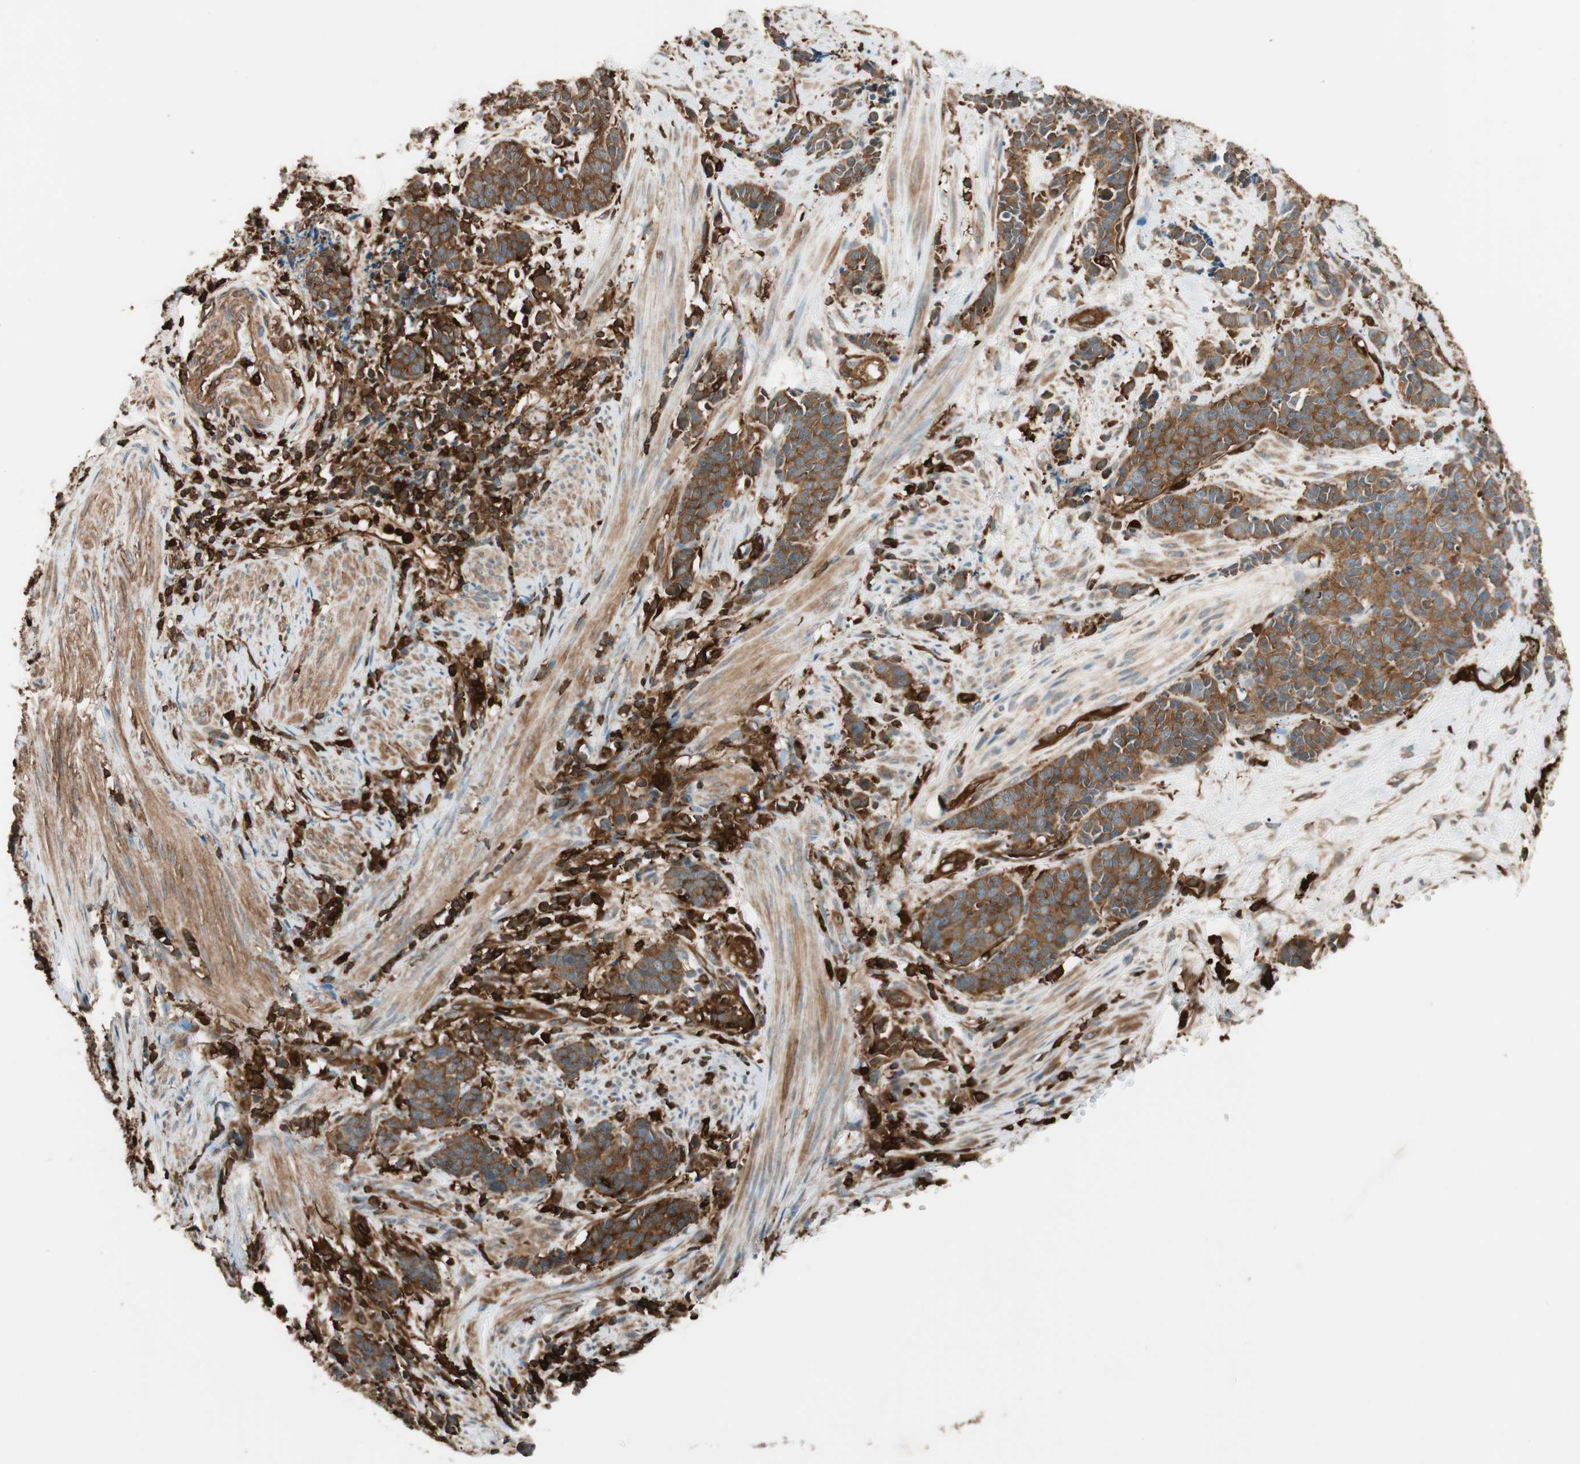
{"staining": {"intensity": "strong", "quantity": ">75%", "location": "cytoplasmic/membranous"}, "tissue": "cervical cancer", "cell_type": "Tumor cells", "image_type": "cancer", "snomed": [{"axis": "morphology", "description": "Squamous cell carcinoma, NOS"}, {"axis": "topography", "description": "Cervix"}], "caption": "DAB (3,3'-diaminobenzidine) immunohistochemical staining of squamous cell carcinoma (cervical) exhibits strong cytoplasmic/membranous protein staining in approximately >75% of tumor cells.", "gene": "VASP", "patient": {"sex": "female", "age": 35}}